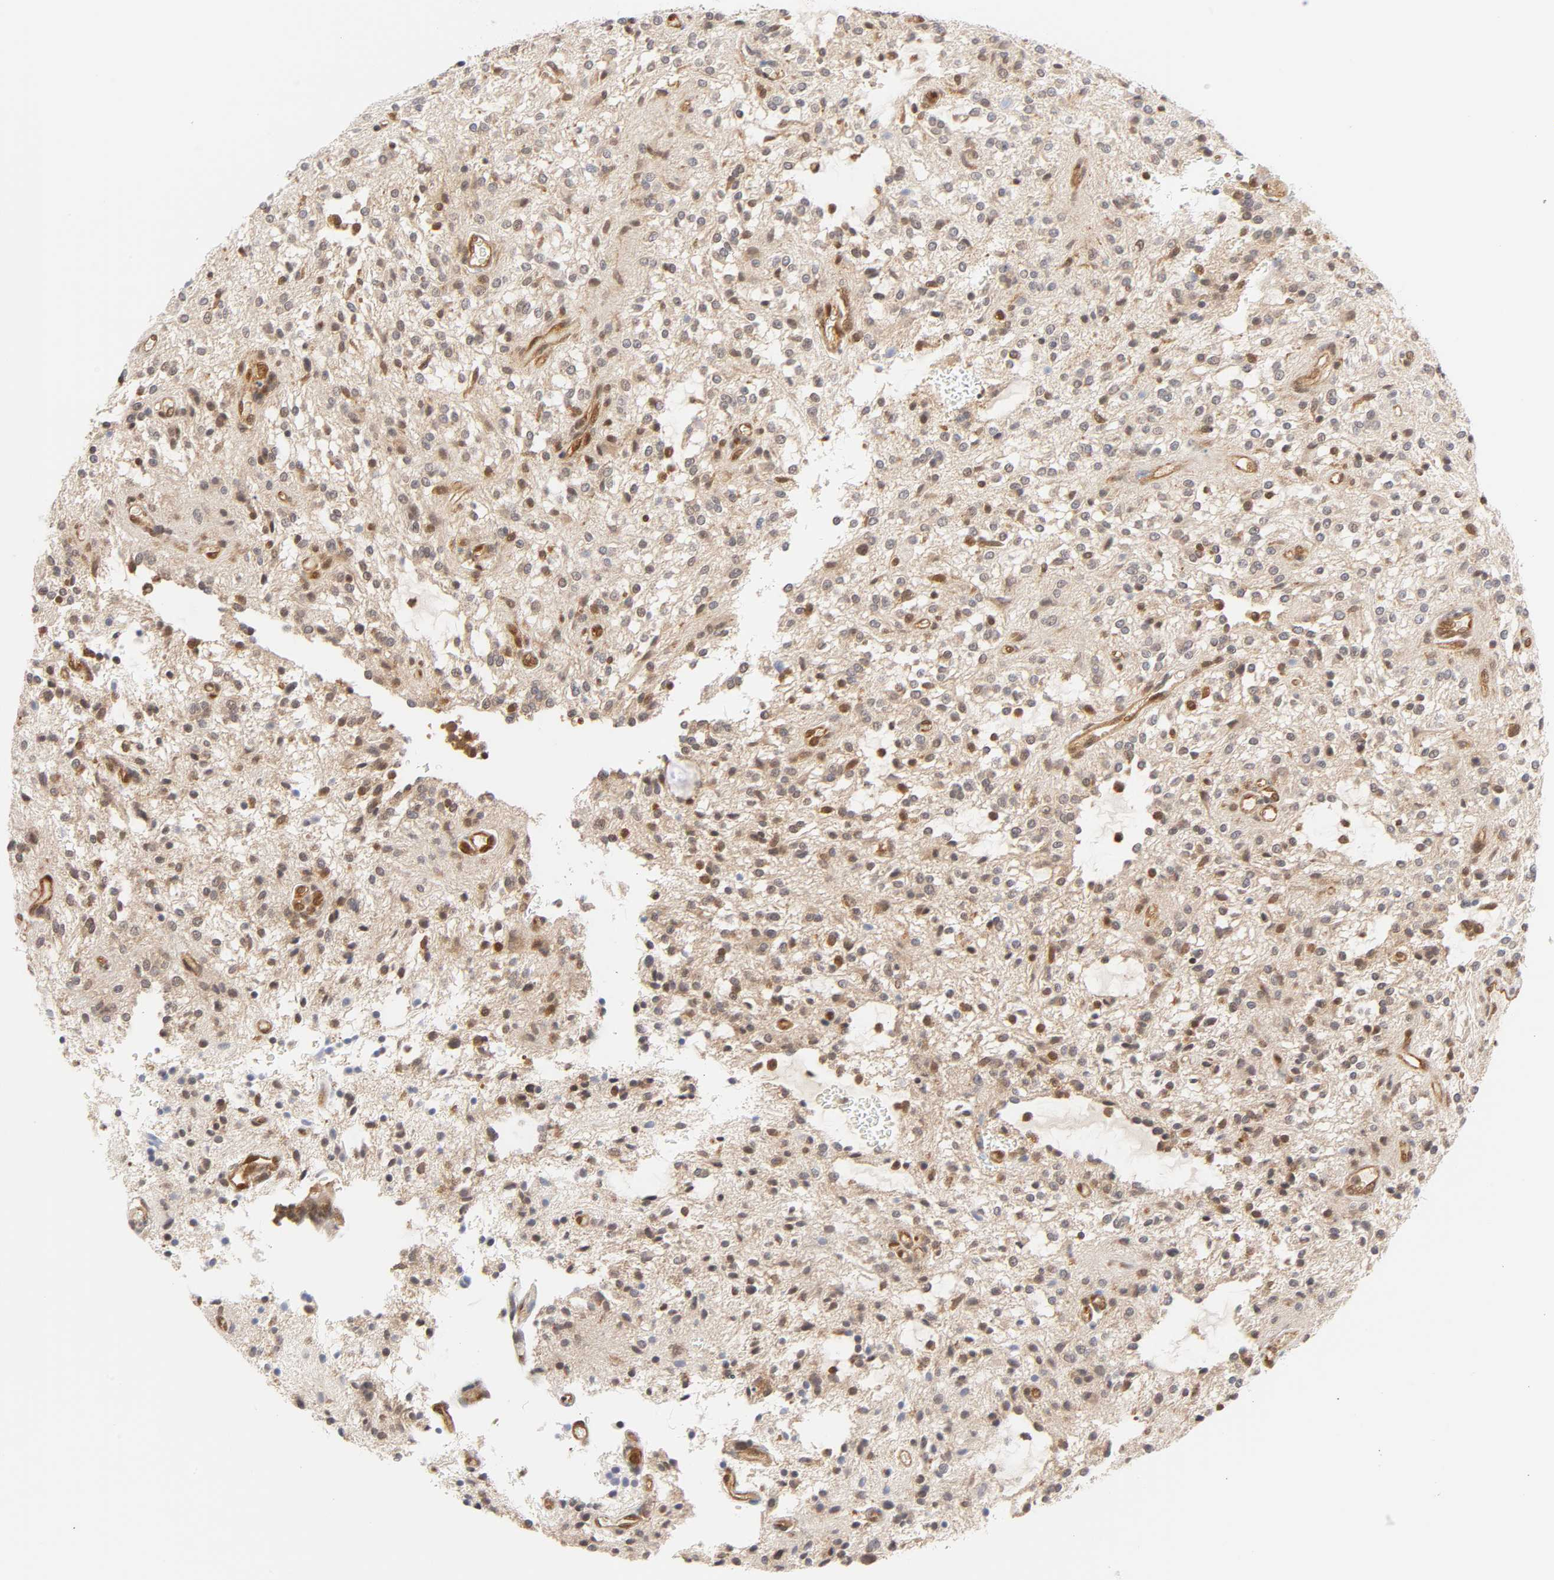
{"staining": {"intensity": "weak", "quantity": ">75%", "location": "cytoplasmic/membranous,nuclear"}, "tissue": "glioma", "cell_type": "Tumor cells", "image_type": "cancer", "snomed": [{"axis": "morphology", "description": "Glioma, malignant, NOS"}, {"axis": "topography", "description": "Cerebellum"}], "caption": "Human malignant glioma stained with a protein marker exhibits weak staining in tumor cells.", "gene": "CDC37", "patient": {"sex": "female", "age": 10}}